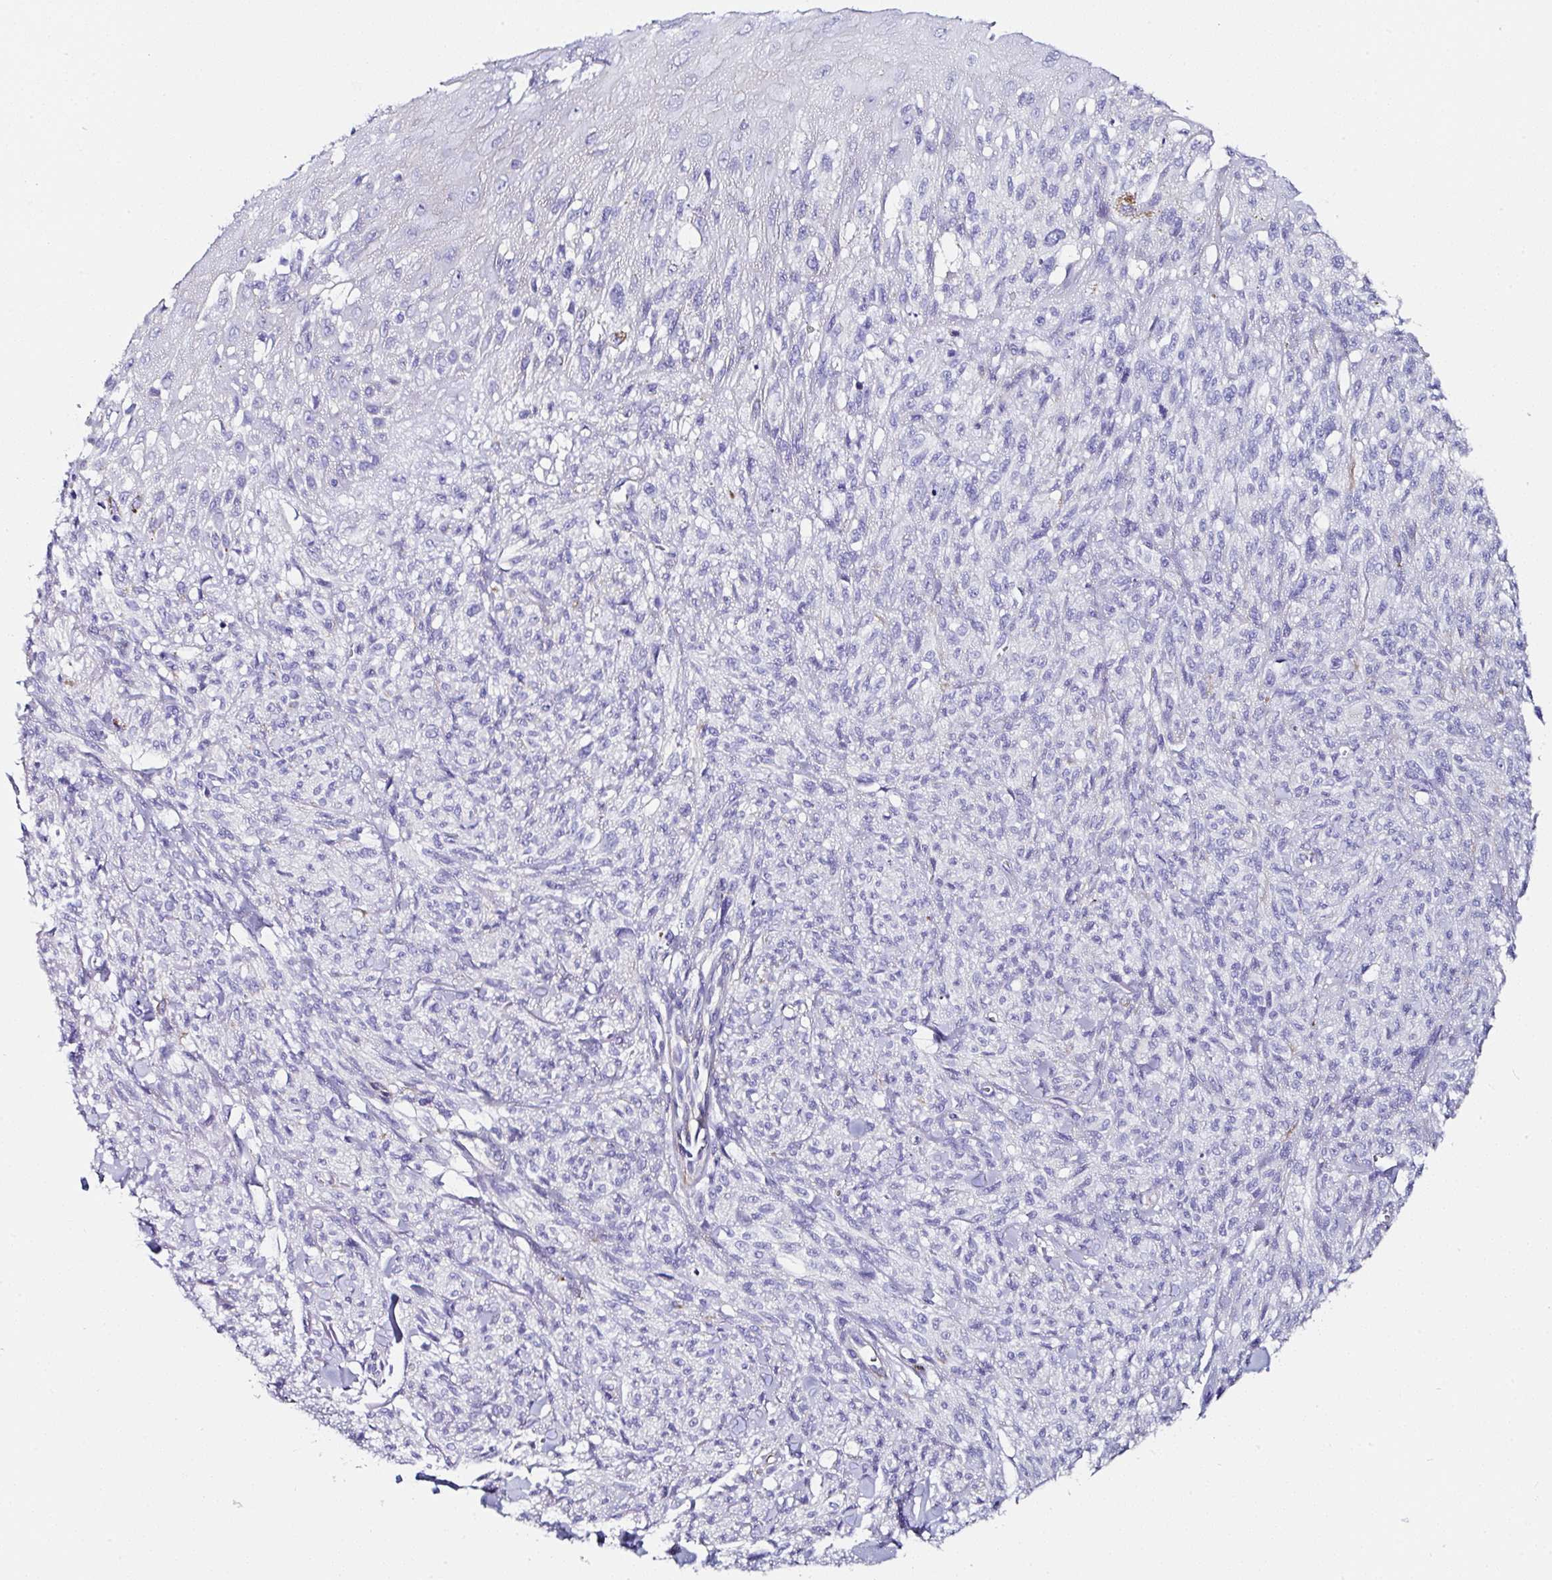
{"staining": {"intensity": "negative", "quantity": "none", "location": "none"}, "tissue": "melanoma", "cell_type": "Tumor cells", "image_type": "cancer", "snomed": [{"axis": "morphology", "description": "Malignant melanoma, NOS"}, {"axis": "topography", "description": "Skin of upper arm"}], "caption": "The image exhibits no staining of tumor cells in melanoma. (Brightfield microscopy of DAB (3,3'-diaminobenzidine) IHC at high magnification).", "gene": "TMPRSS11E", "patient": {"sex": "female", "age": 65}}